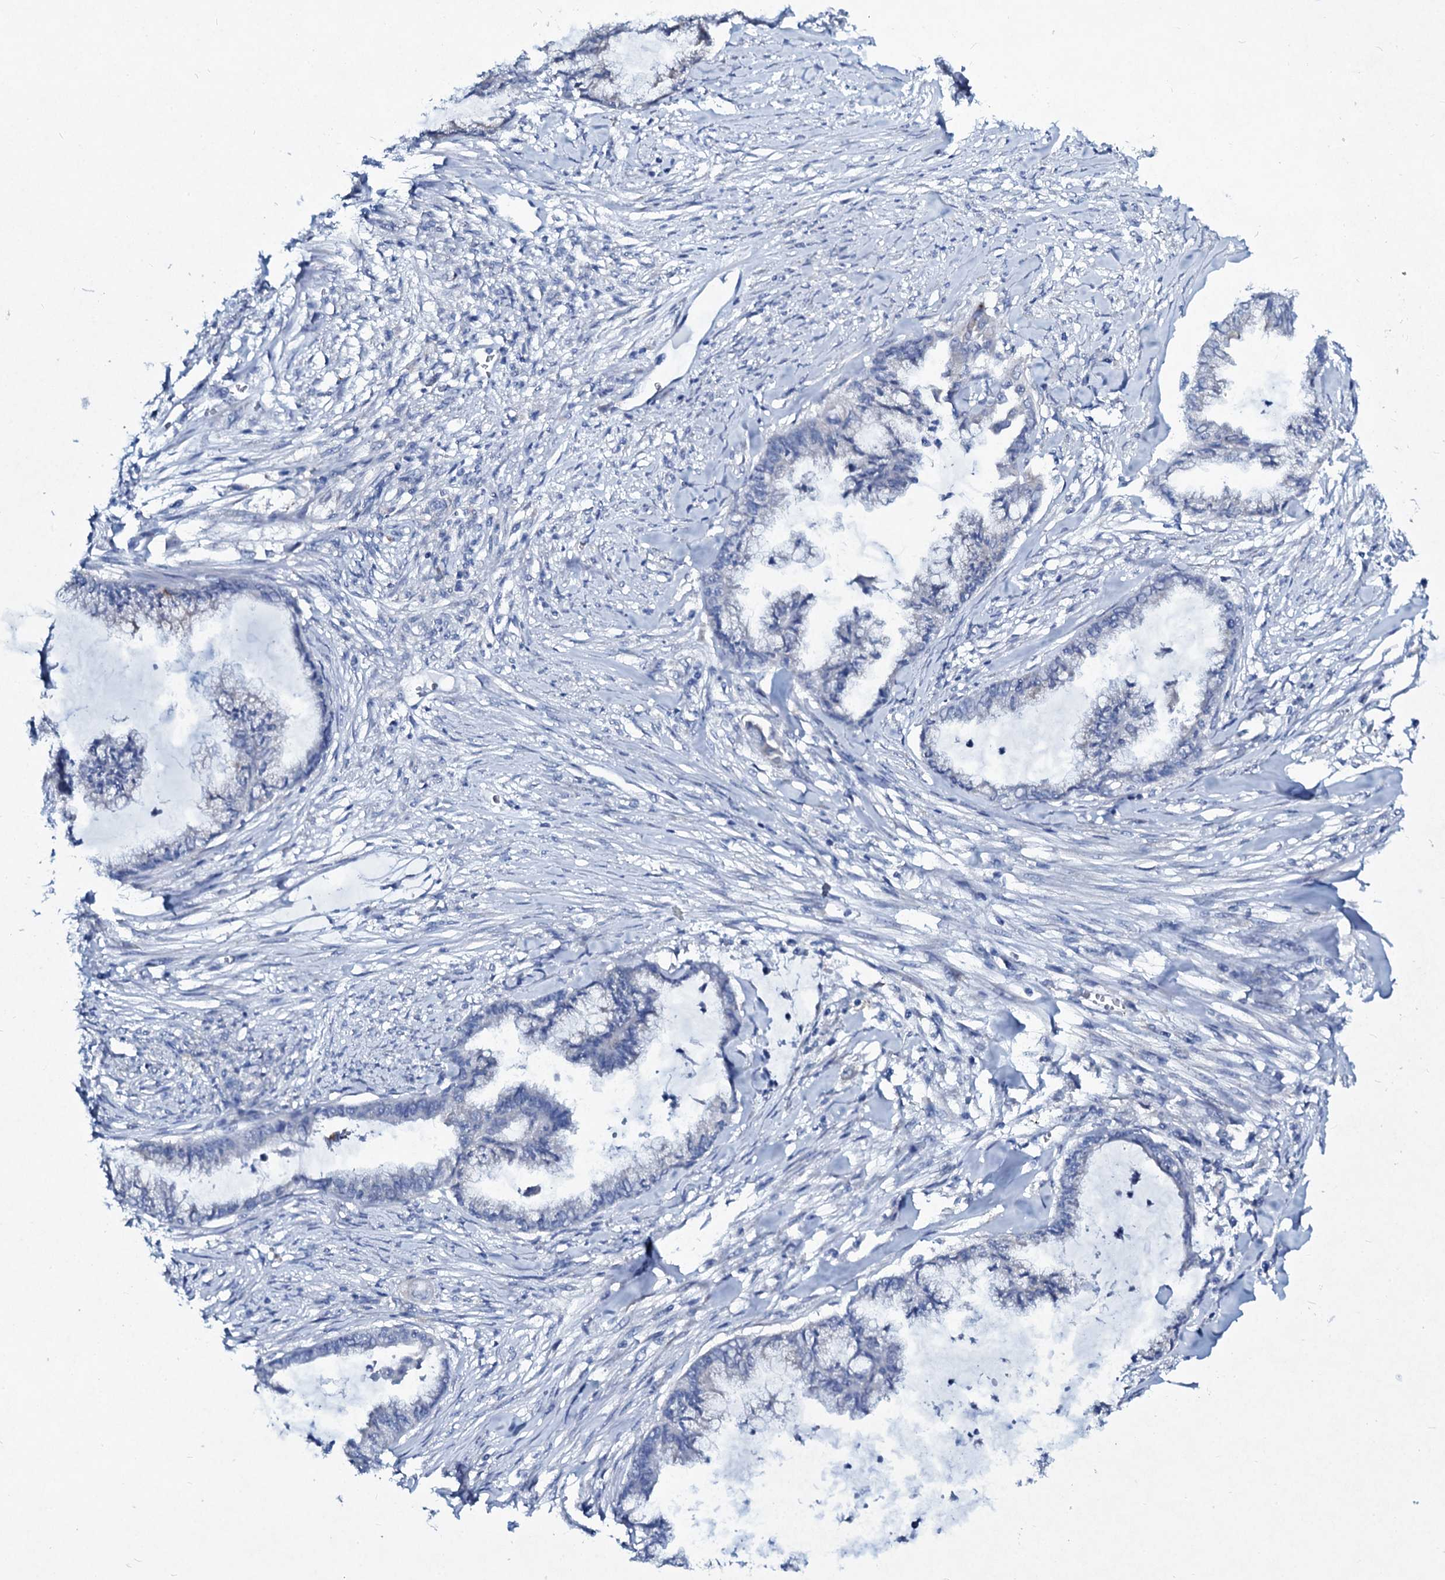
{"staining": {"intensity": "negative", "quantity": "none", "location": "none"}, "tissue": "endometrial cancer", "cell_type": "Tumor cells", "image_type": "cancer", "snomed": [{"axis": "morphology", "description": "Adenocarcinoma, NOS"}, {"axis": "topography", "description": "Endometrium"}], "caption": "DAB immunohistochemical staining of human adenocarcinoma (endometrial) demonstrates no significant positivity in tumor cells. (Immunohistochemistry, brightfield microscopy, high magnification).", "gene": "TPGS2", "patient": {"sex": "female", "age": 86}}